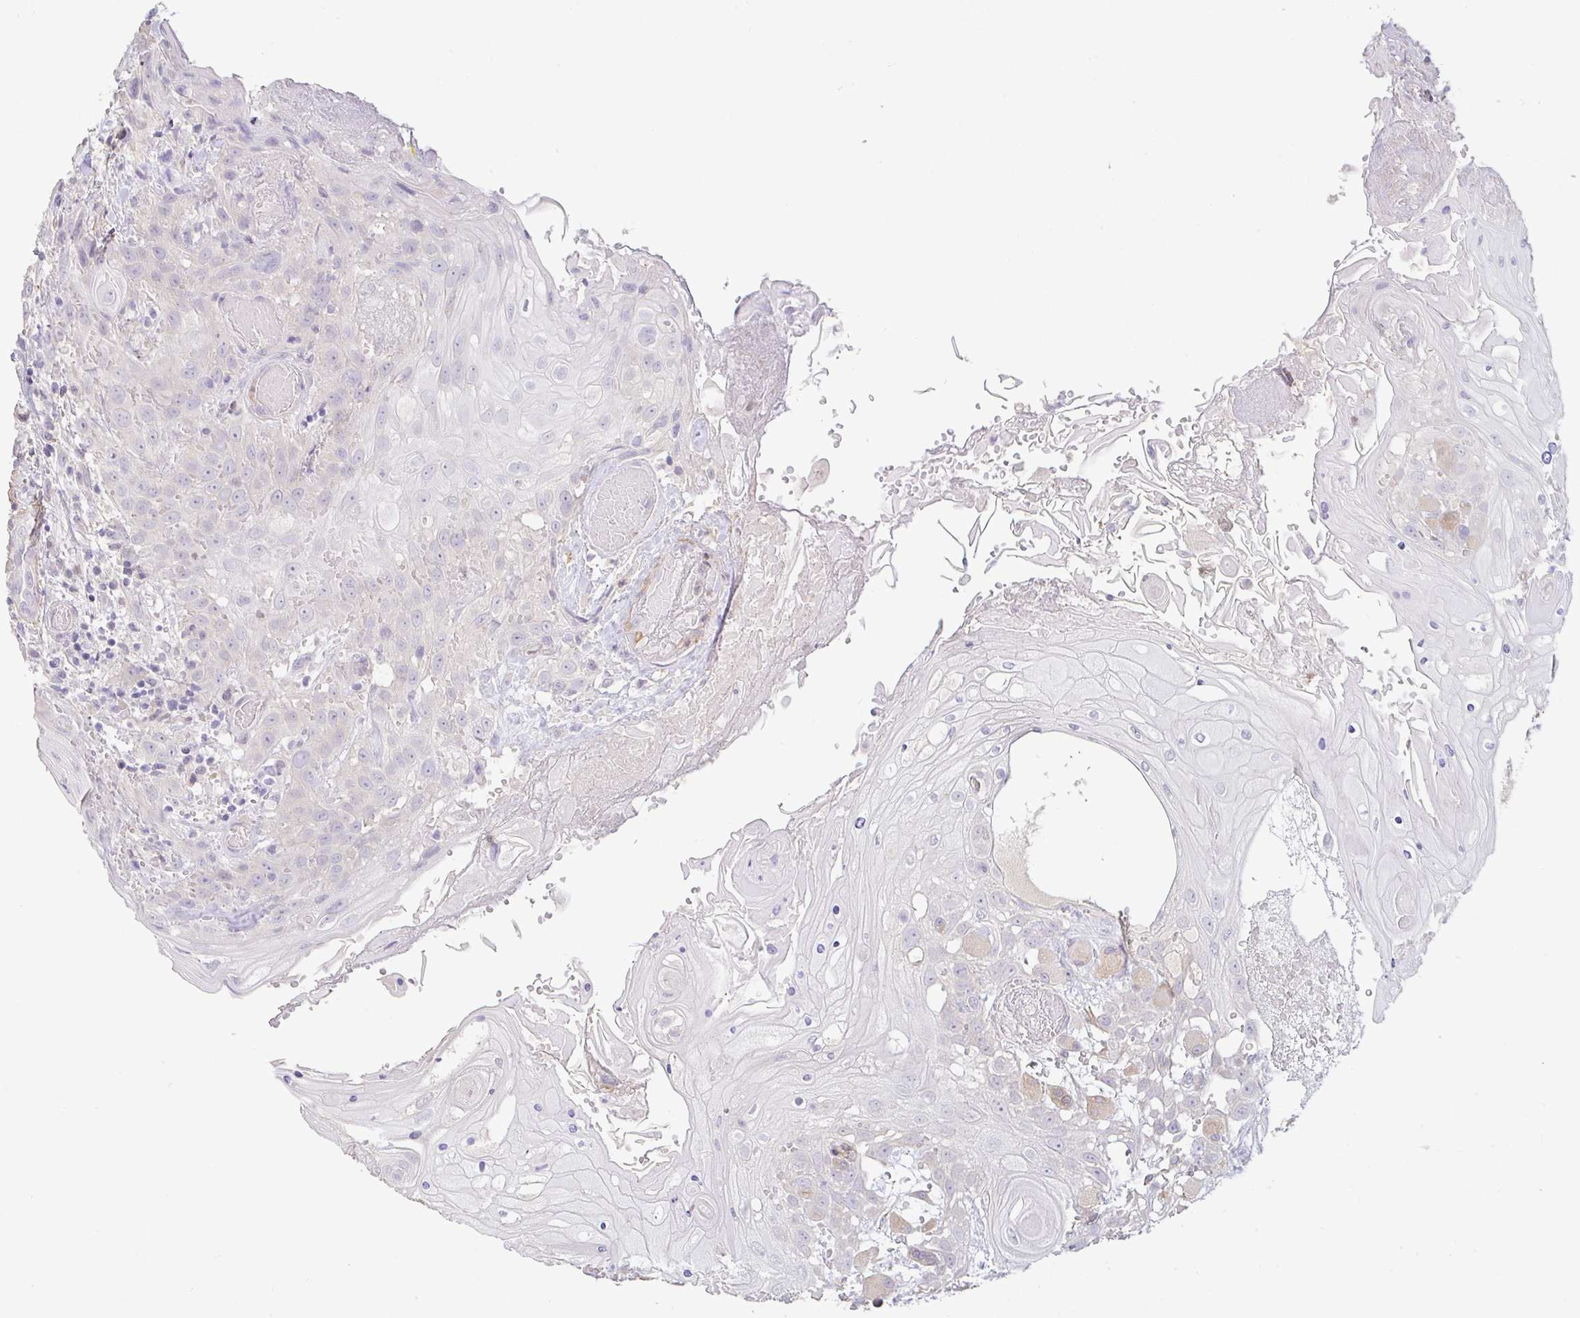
{"staining": {"intensity": "negative", "quantity": "none", "location": "none"}, "tissue": "head and neck cancer", "cell_type": "Tumor cells", "image_type": "cancer", "snomed": [{"axis": "morphology", "description": "Squamous cell carcinoma, NOS"}, {"axis": "topography", "description": "Head-Neck"}], "caption": "IHC photomicrograph of neoplastic tissue: head and neck cancer stained with DAB demonstrates no significant protein staining in tumor cells.", "gene": "PYGM", "patient": {"sex": "female", "age": 43}}